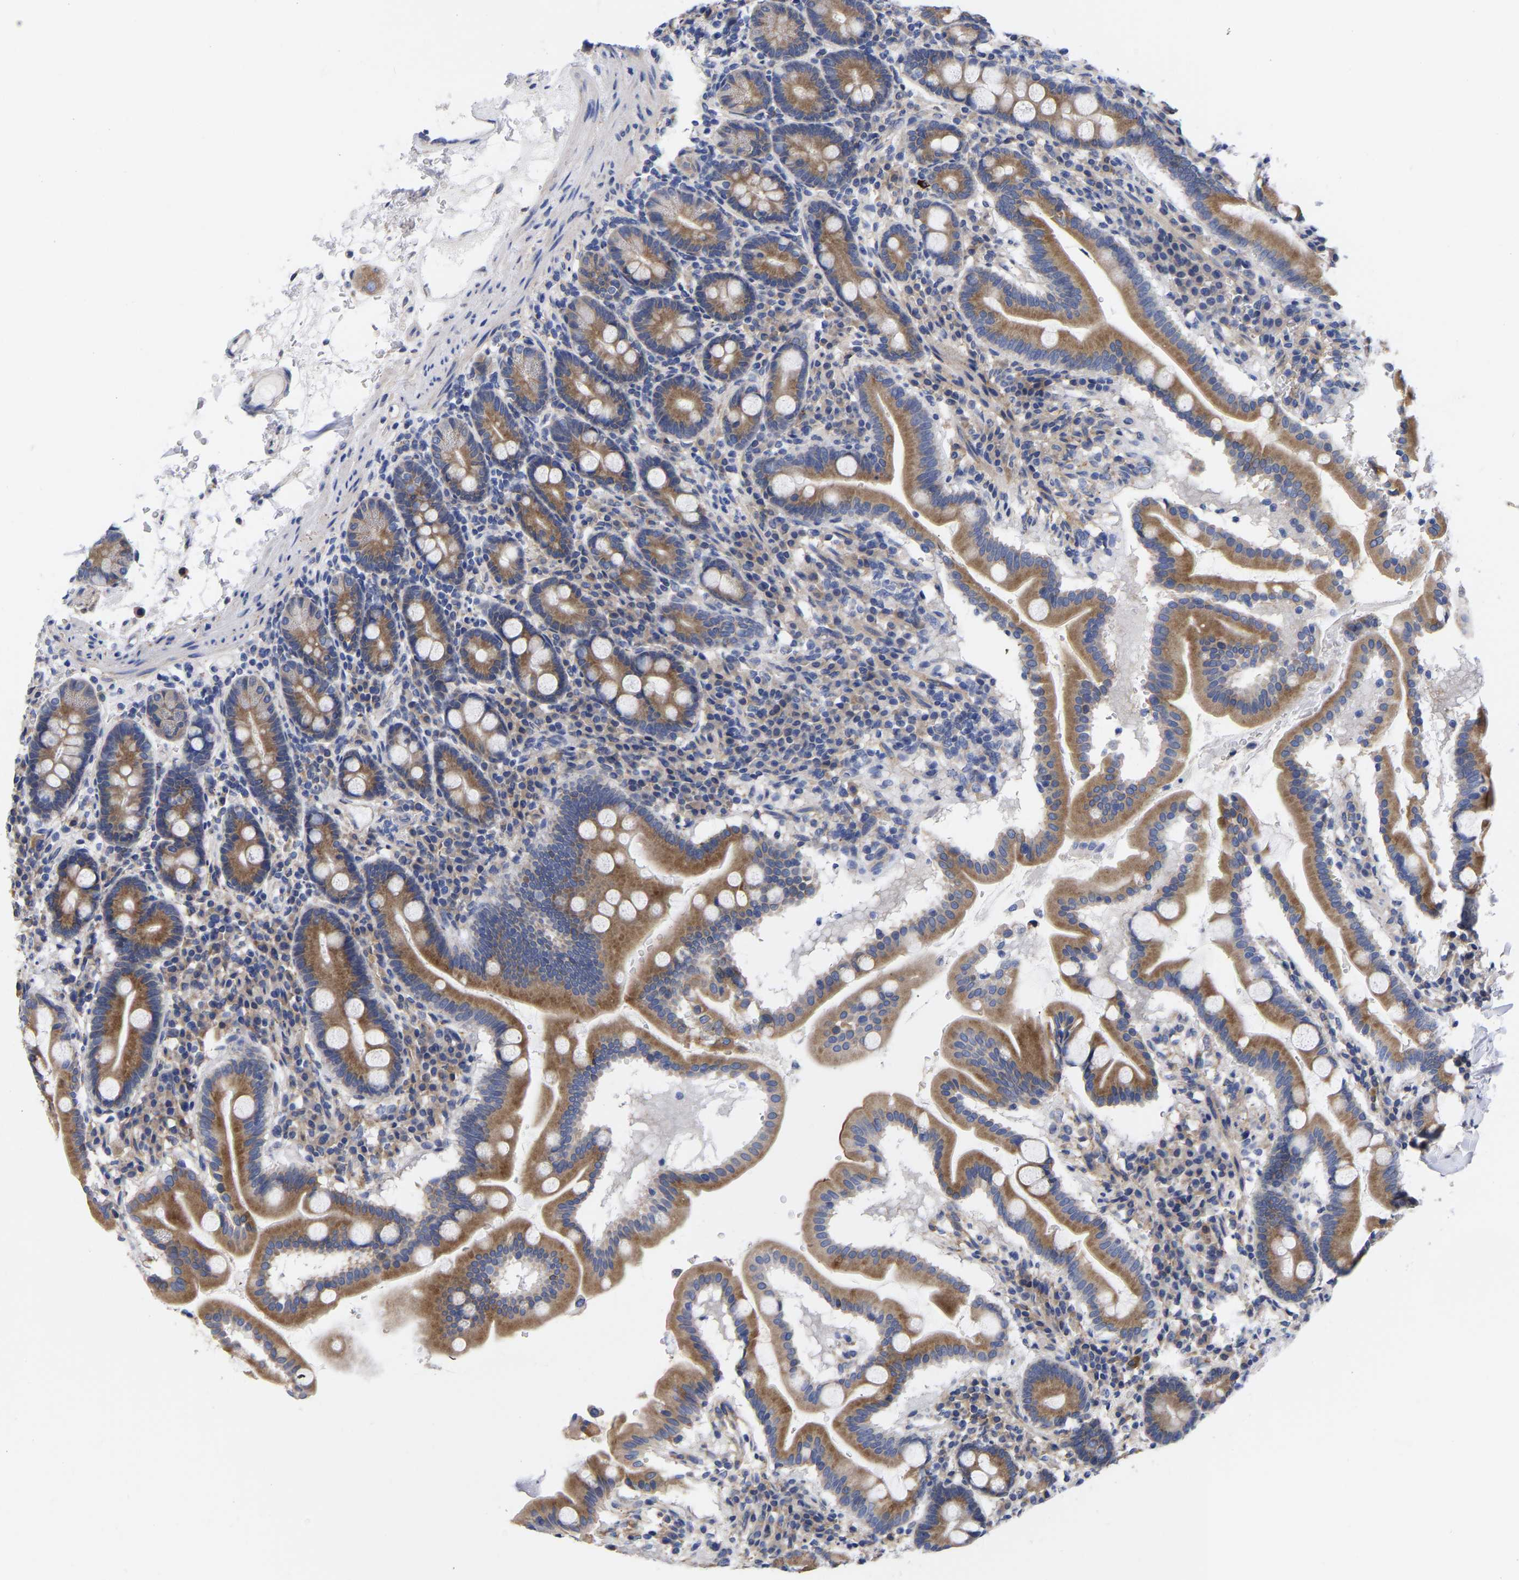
{"staining": {"intensity": "moderate", "quantity": ">75%", "location": "cytoplasmic/membranous"}, "tissue": "duodenum", "cell_type": "Glandular cells", "image_type": "normal", "snomed": [{"axis": "morphology", "description": "Normal tissue, NOS"}, {"axis": "topography", "description": "Duodenum"}], "caption": "DAB immunohistochemical staining of normal duodenum shows moderate cytoplasmic/membranous protein expression in approximately >75% of glandular cells.", "gene": "CFAP298", "patient": {"sex": "male", "age": 50}}